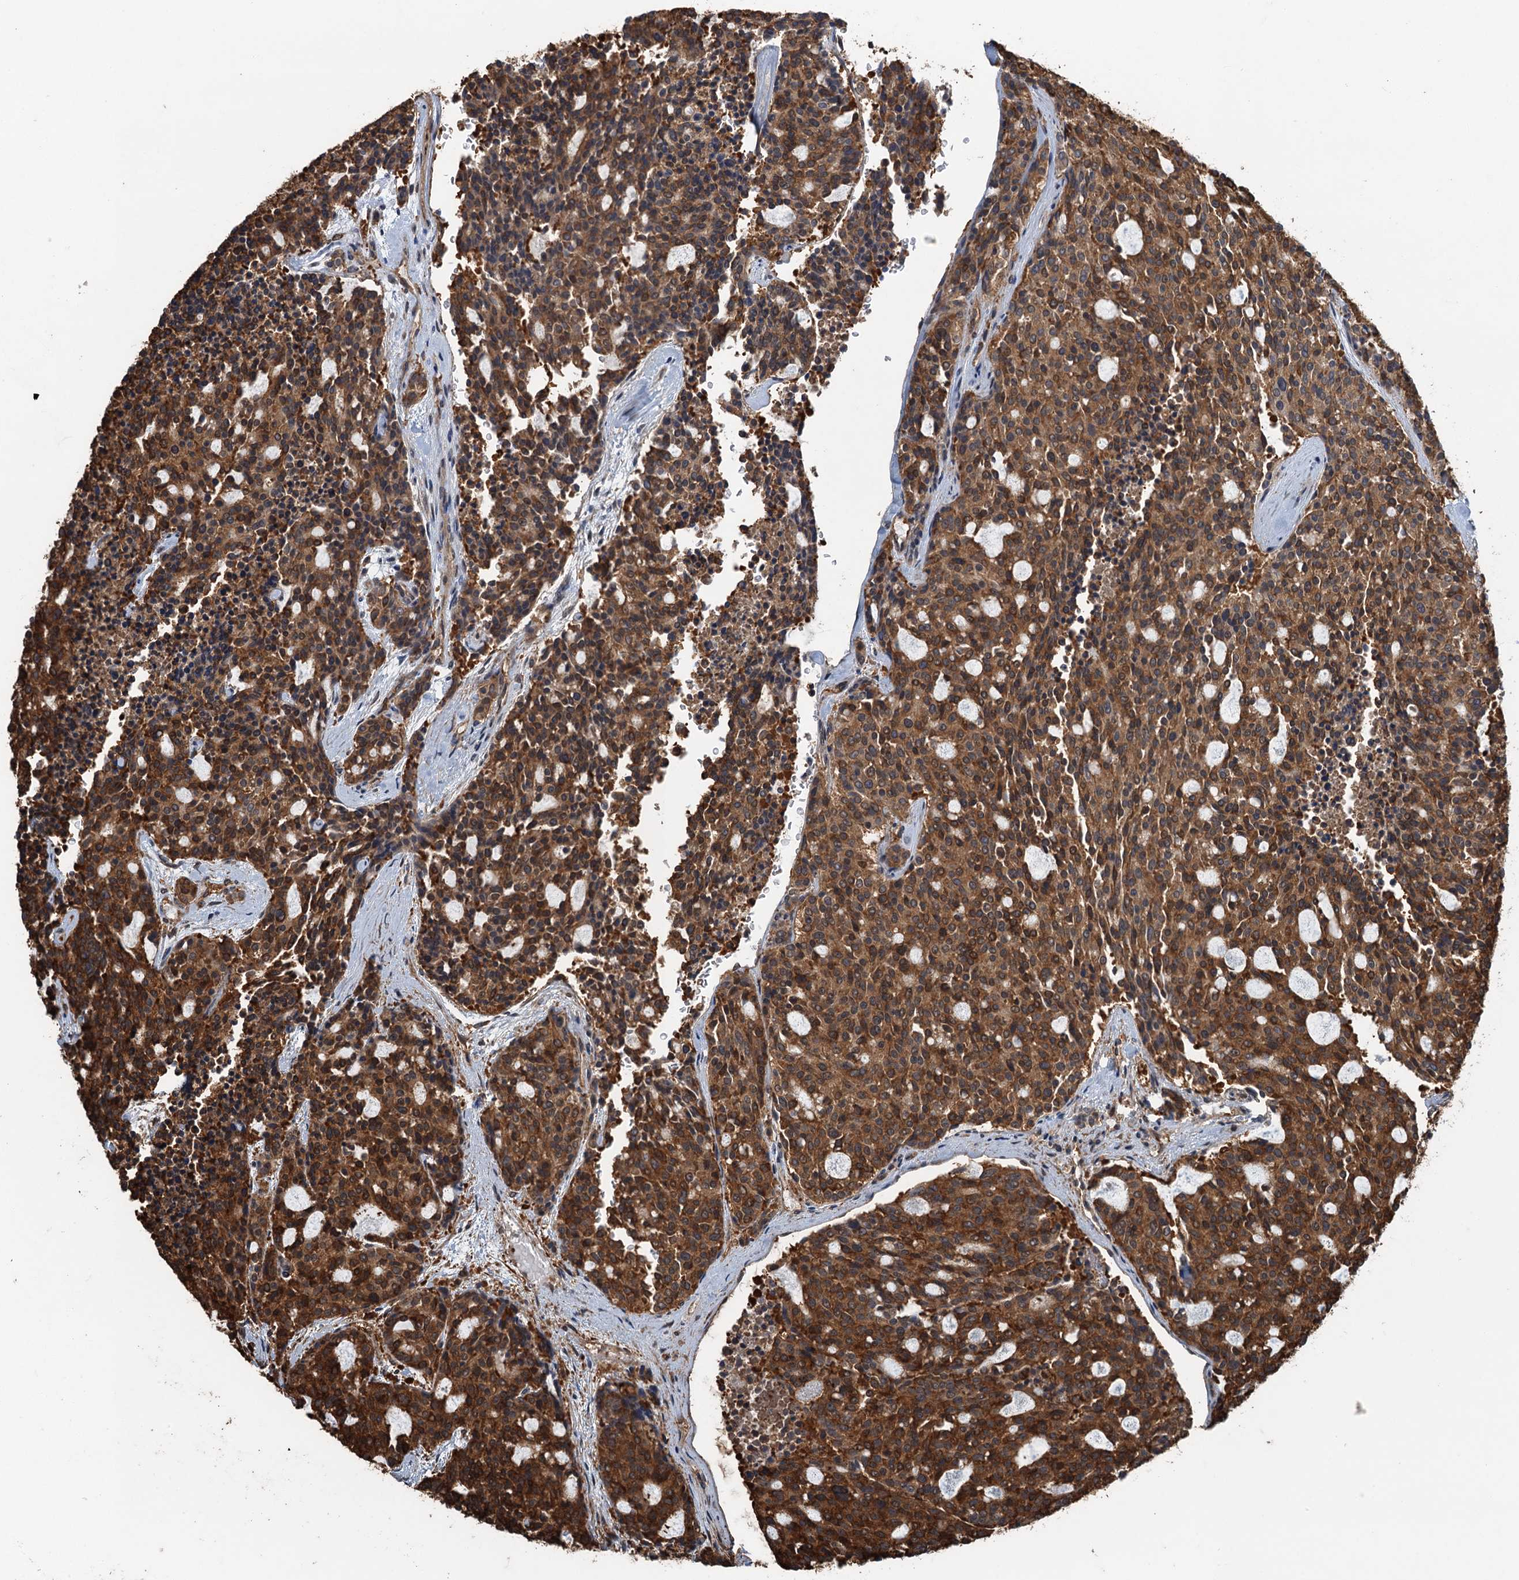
{"staining": {"intensity": "strong", "quantity": ">75%", "location": "cytoplasmic/membranous"}, "tissue": "carcinoid", "cell_type": "Tumor cells", "image_type": "cancer", "snomed": [{"axis": "morphology", "description": "Carcinoid, malignant, NOS"}, {"axis": "topography", "description": "Pancreas"}], "caption": "IHC image of neoplastic tissue: carcinoid (malignant) stained using IHC reveals high levels of strong protein expression localized specifically in the cytoplasmic/membranous of tumor cells, appearing as a cytoplasmic/membranous brown color.", "gene": "WHAMM", "patient": {"sex": "female", "age": 54}}